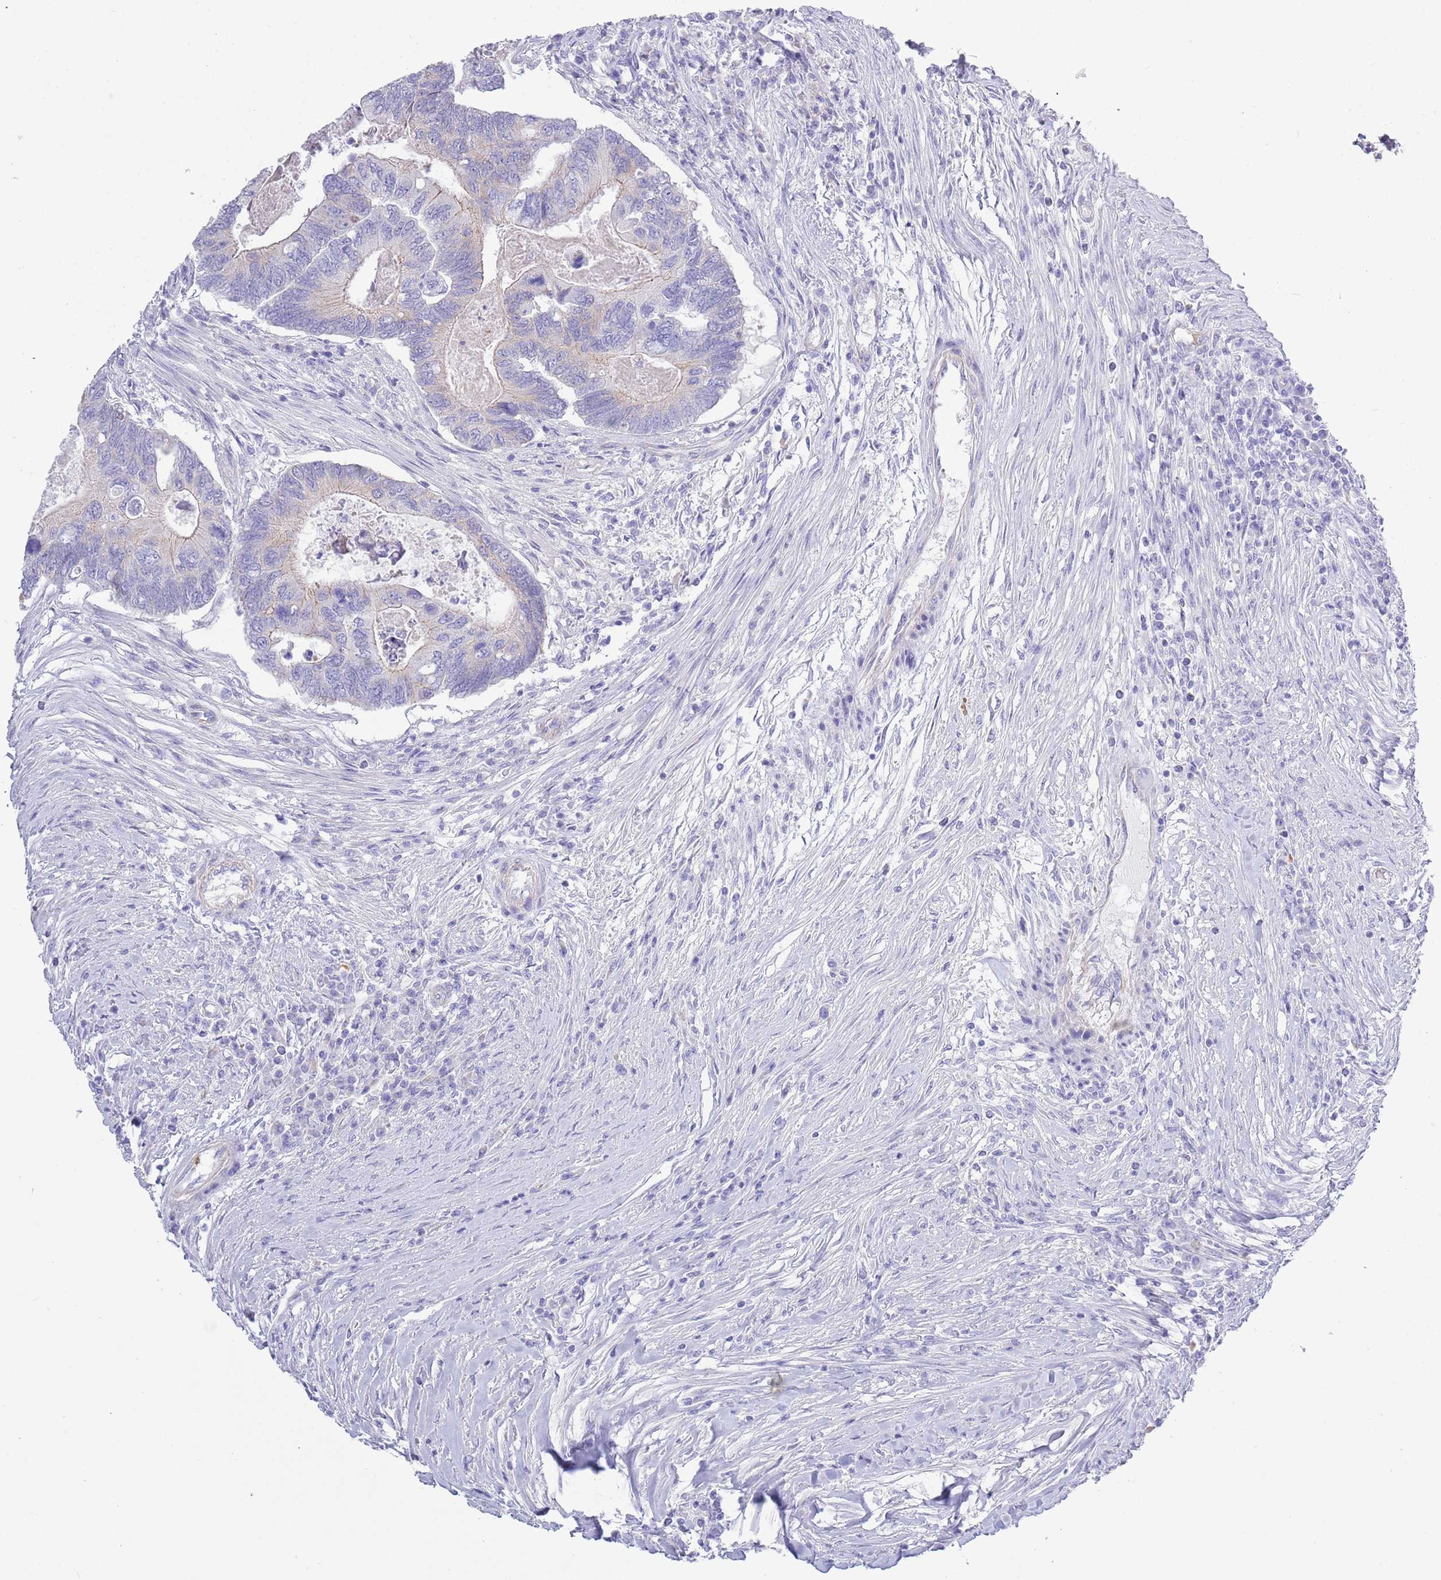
{"staining": {"intensity": "negative", "quantity": "none", "location": "none"}, "tissue": "colorectal cancer", "cell_type": "Tumor cells", "image_type": "cancer", "snomed": [{"axis": "morphology", "description": "Adenocarcinoma, NOS"}, {"axis": "topography", "description": "Colon"}], "caption": "IHC of colorectal adenocarcinoma reveals no positivity in tumor cells. (DAB immunohistochemistry with hematoxylin counter stain).", "gene": "ACR", "patient": {"sex": "female", "age": 67}}